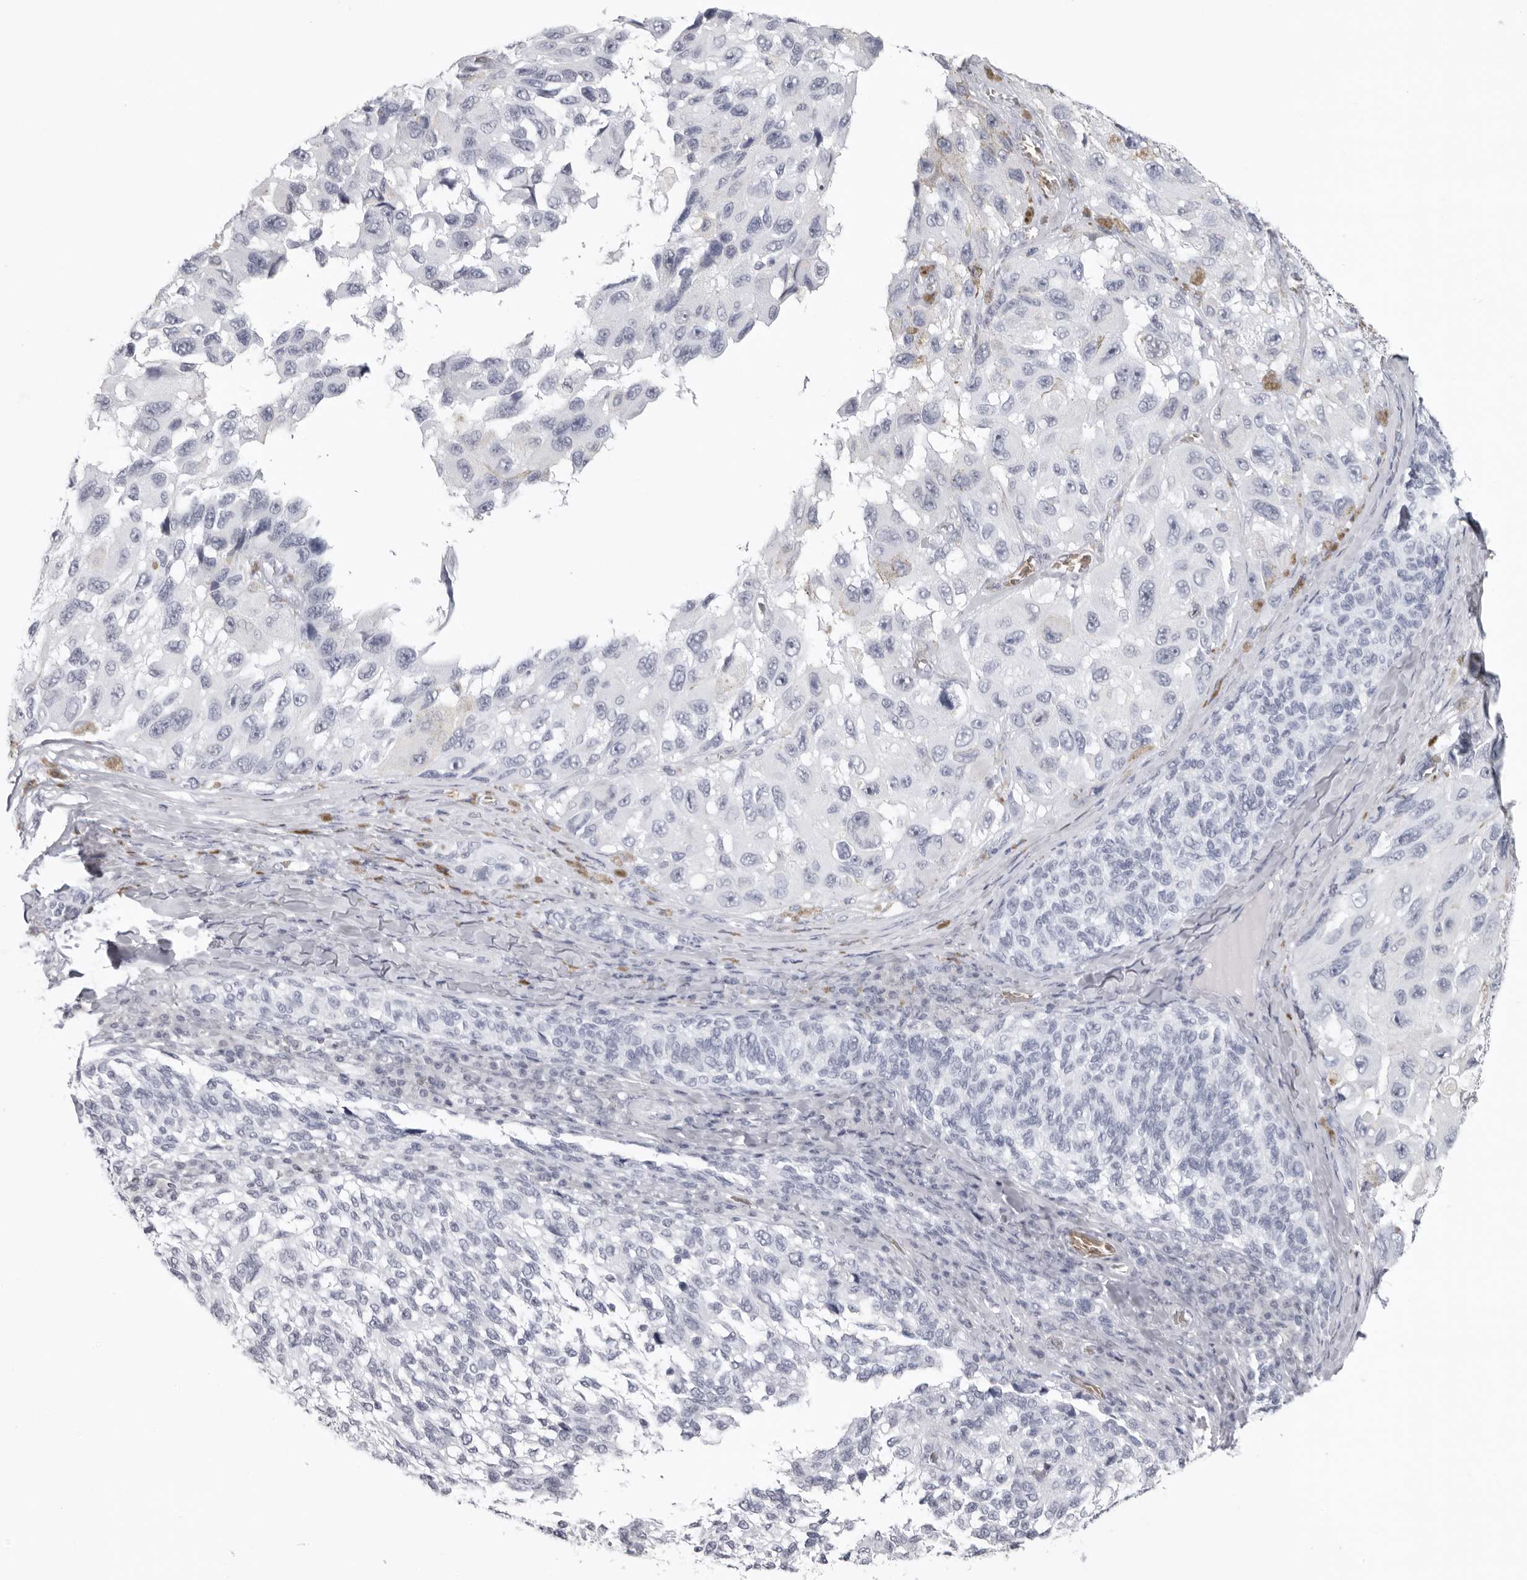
{"staining": {"intensity": "negative", "quantity": "none", "location": "none"}, "tissue": "melanoma", "cell_type": "Tumor cells", "image_type": "cancer", "snomed": [{"axis": "morphology", "description": "Malignant melanoma, NOS"}, {"axis": "topography", "description": "Skin"}], "caption": "The micrograph displays no significant positivity in tumor cells of malignant melanoma.", "gene": "EPB41", "patient": {"sex": "female", "age": 73}}